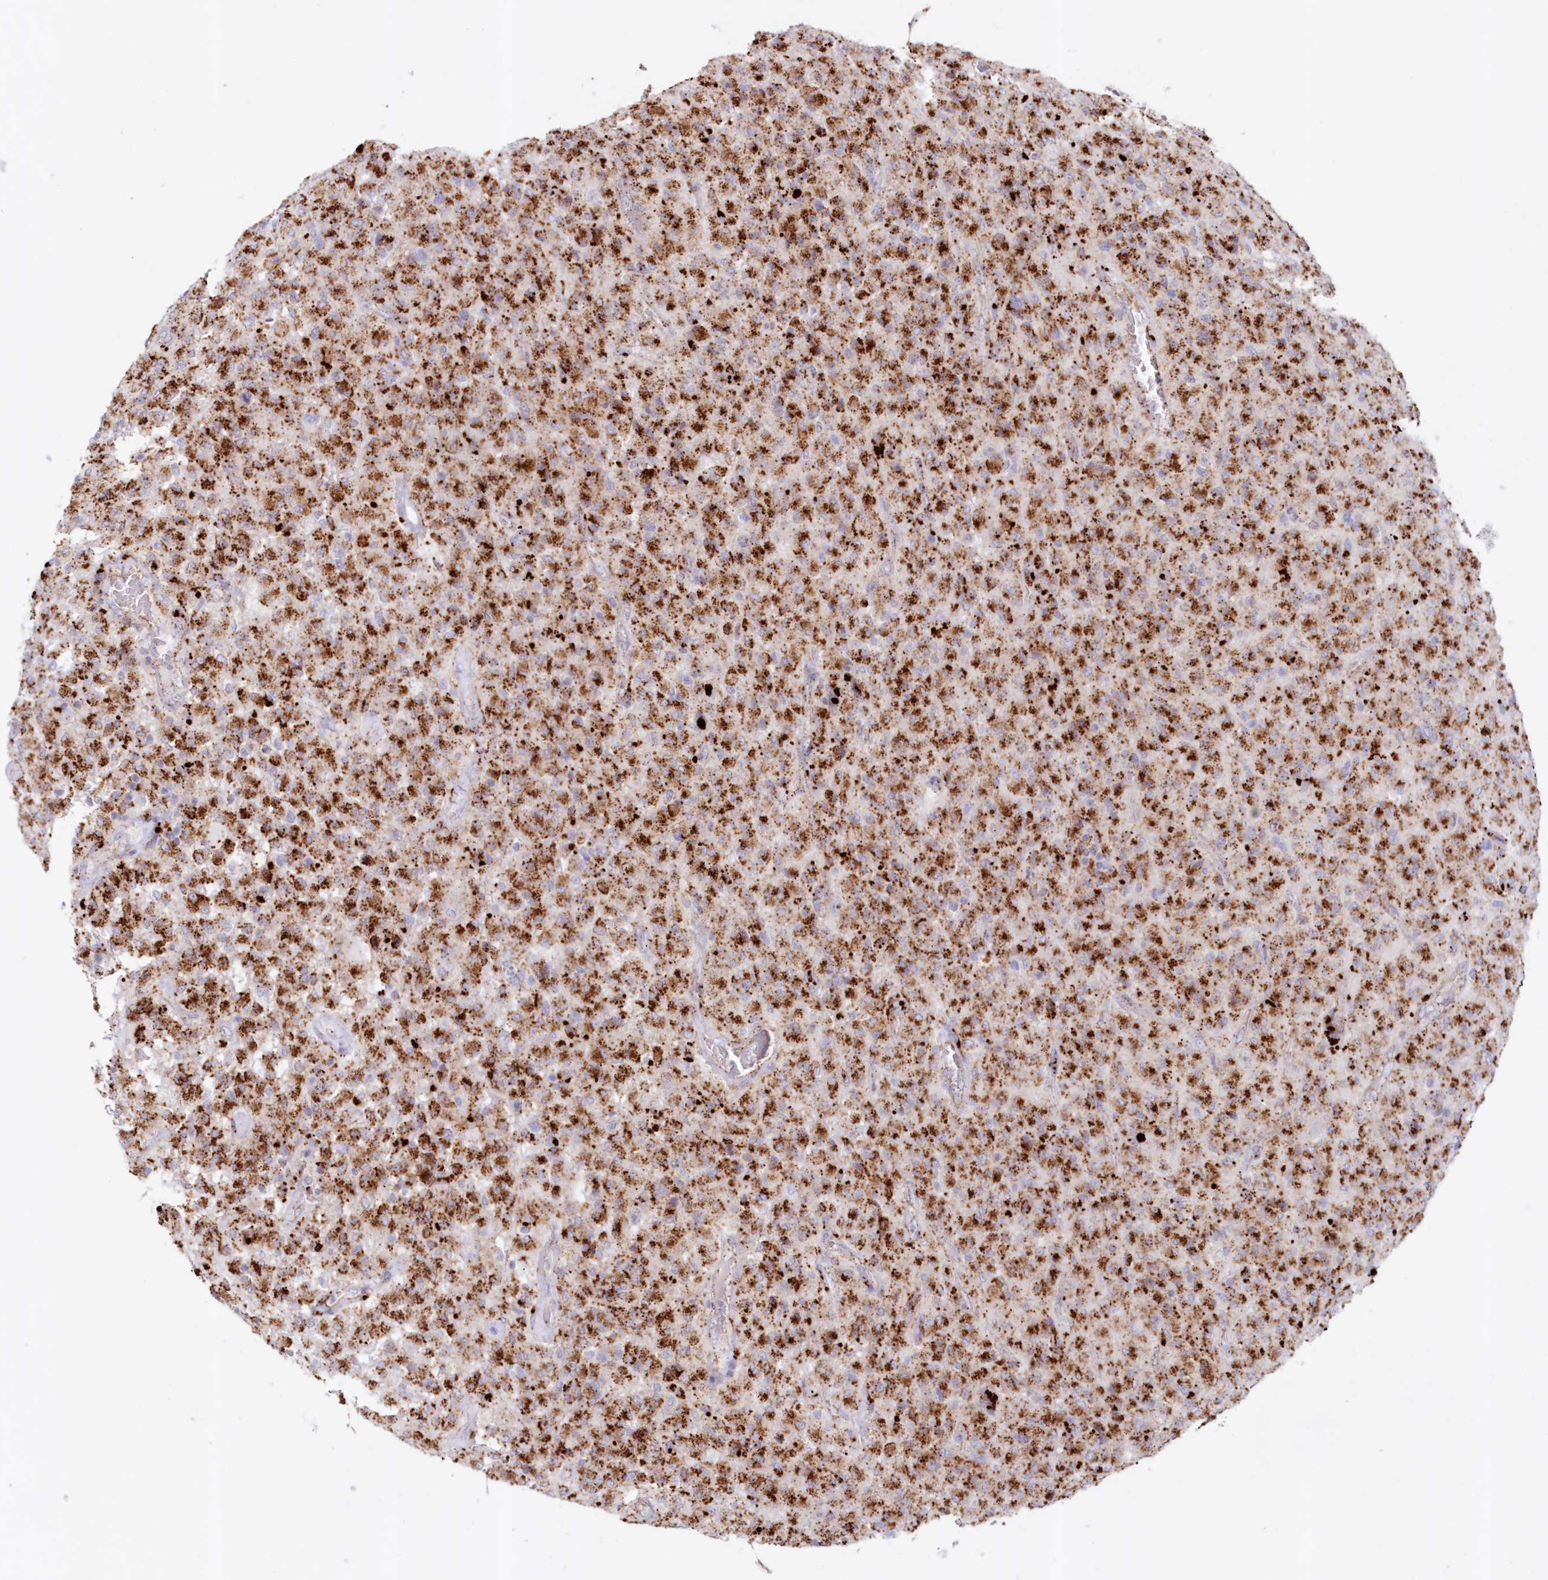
{"staining": {"intensity": "moderate", "quantity": ">75%", "location": "cytoplasmic/membranous"}, "tissue": "glioma", "cell_type": "Tumor cells", "image_type": "cancer", "snomed": [{"axis": "morphology", "description": "Glioma, malignant, High grade"}, {"axis": "topography", "description": "Brain"}], "caption": "Protein staining by immunohistochemistry demonstrates moderate cytoplasmic/membranous expression in approximately >75% of tumor cells in glioma.", "gene": "TPP1", "patient": {"sex": "female", "age": 57}}